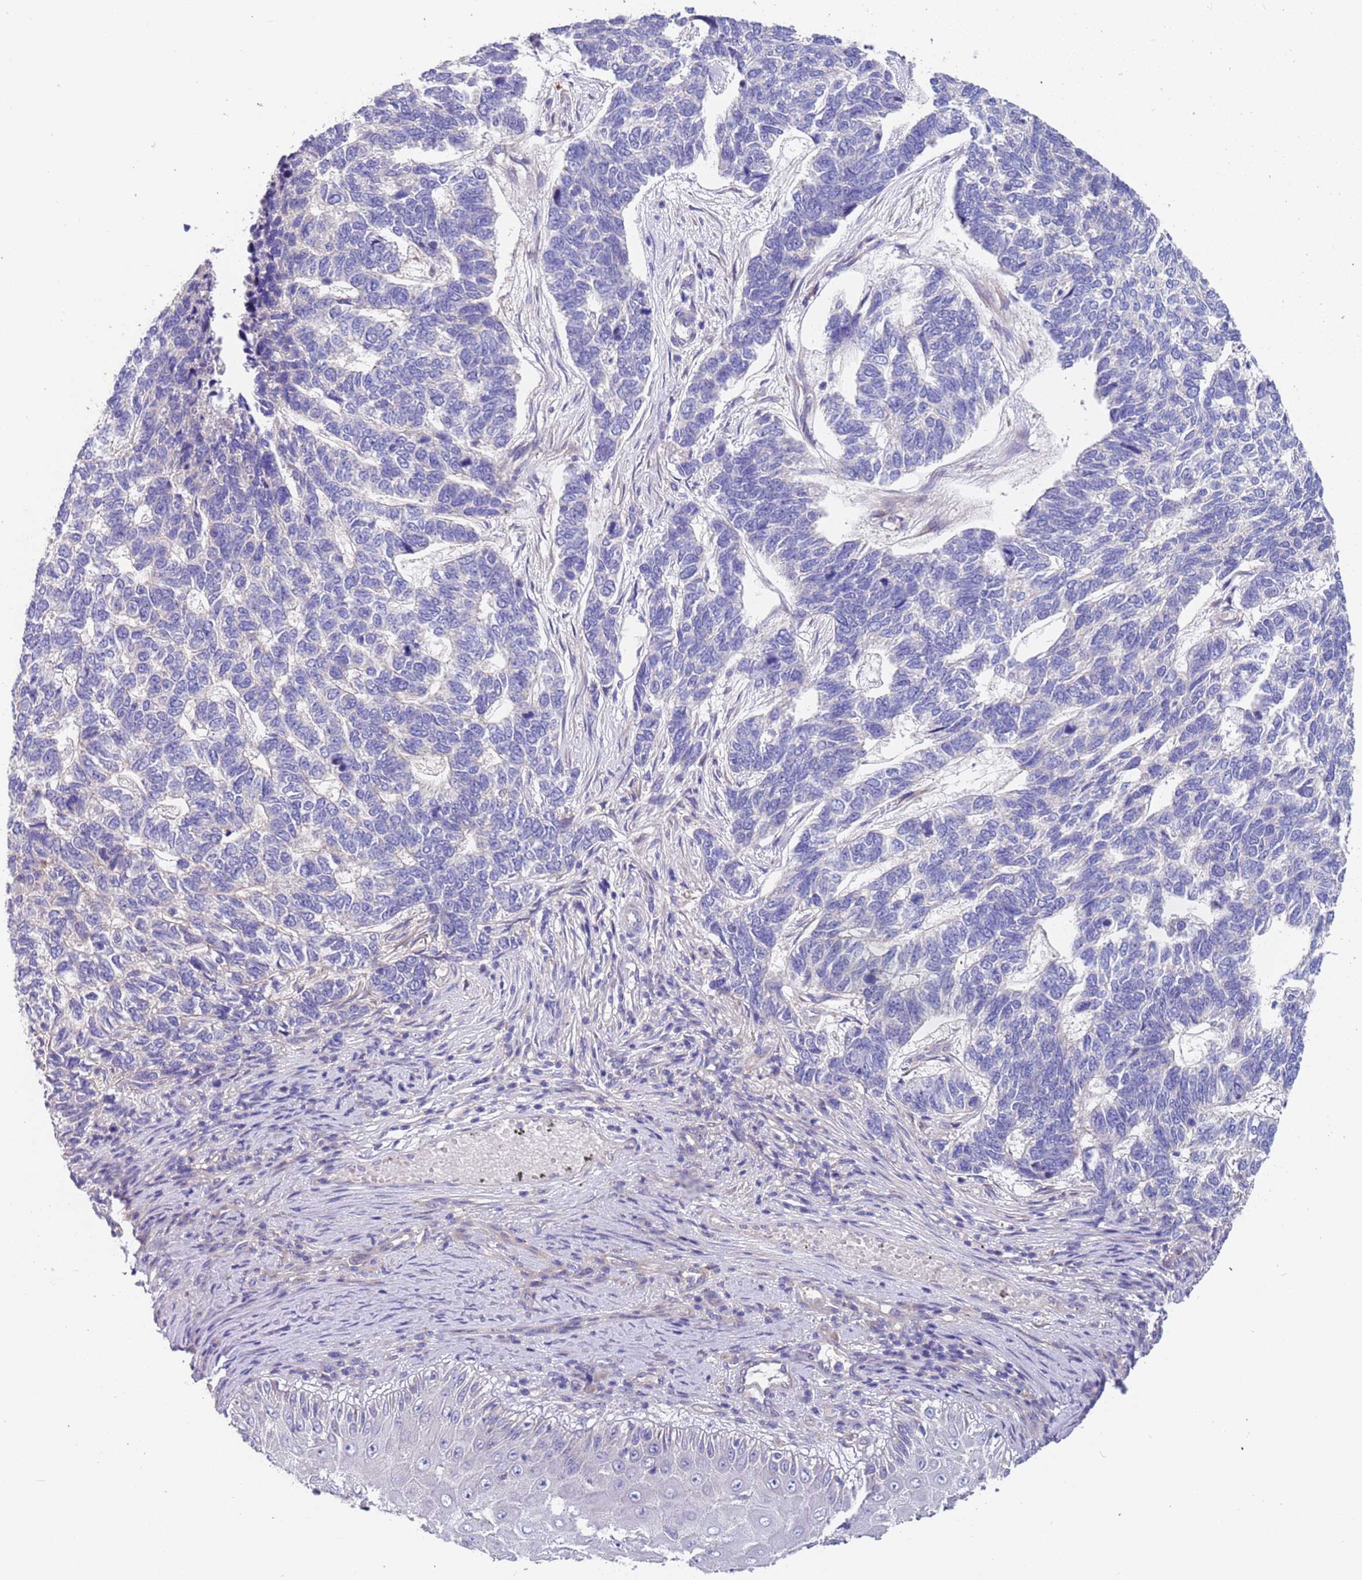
{"staining": {"intensity": "negative", "quantity": "none", "location": "none"}, "tissue": "skin cancer", "cell_type": "Tumor cells", "image_type": "cancer", "snomed": [{"axis": "morphology", "description": "Basal cell carcinoma"}, {"axis": "topography", "description": "Skin"}], "caption": "The photomicrograph displays no staining of tumor cells in basal cell carcinoma (skin).", "gene": "LAMB4", "patient": {"sex": "female", "age": 65}}